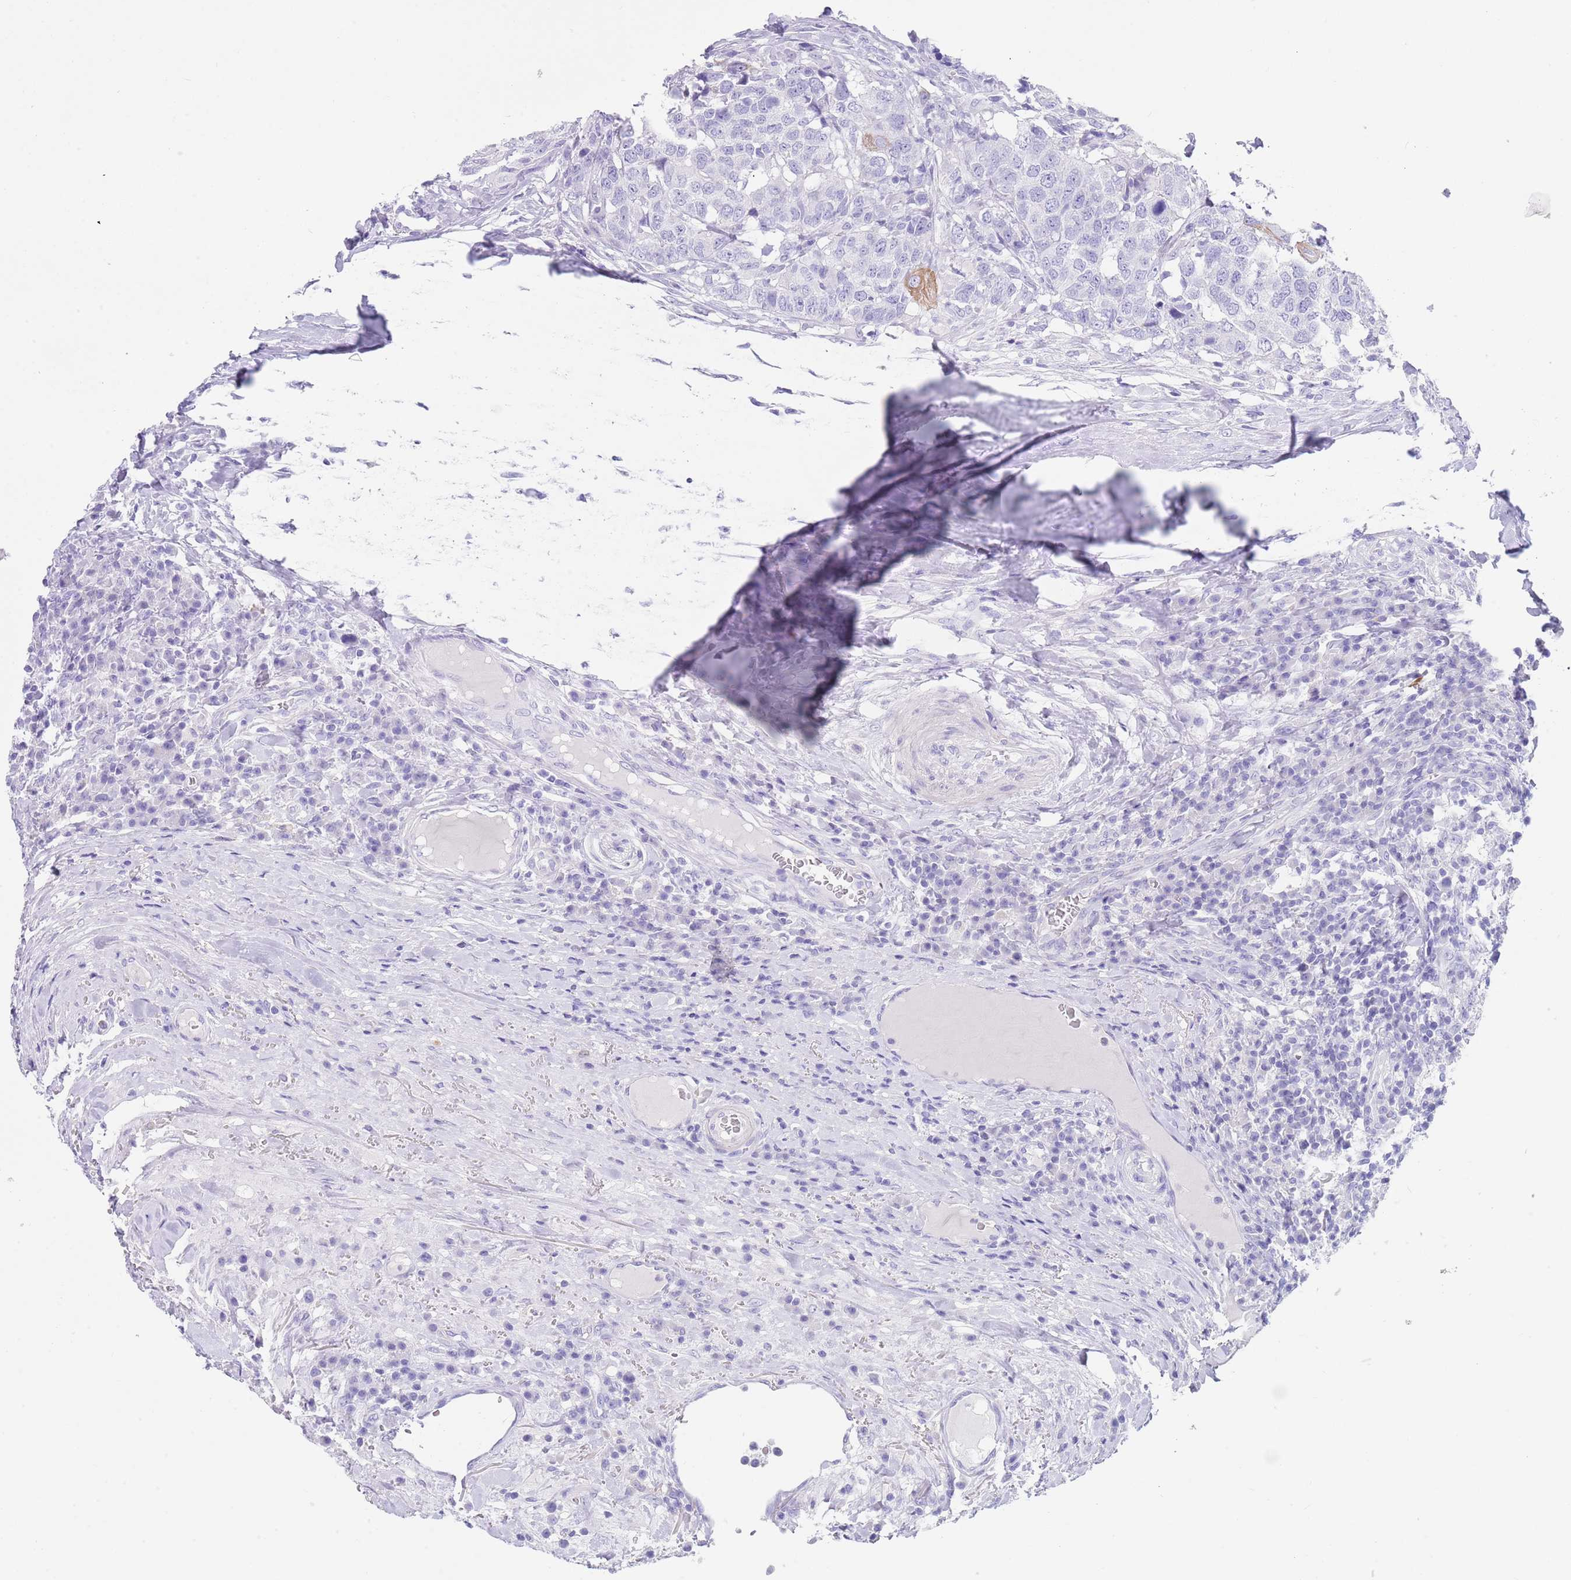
{"staining": {"intensity": "moderate", "quantity": "<25%", "location": "cytoplasmic/membranous"}, "tissue": "head and neck cancer", "cell_type": "Tumor cells", "image_type": "cancer", "snomed": [{"axis": "morphology", "description": "Squamous cell carcinoma, NOS"}, {"axis": "topography", "description": "Head-Neck"}], "caption": "Human head and neck cancer (squamous cell carcinoma) stained with a brown dye demonstrates moderate cytoplasmic/membranous positive positivity in approximately <25% of tumor cells.", "gene": "CPXM2", "patient": {"sex": "male", "age": 66}}